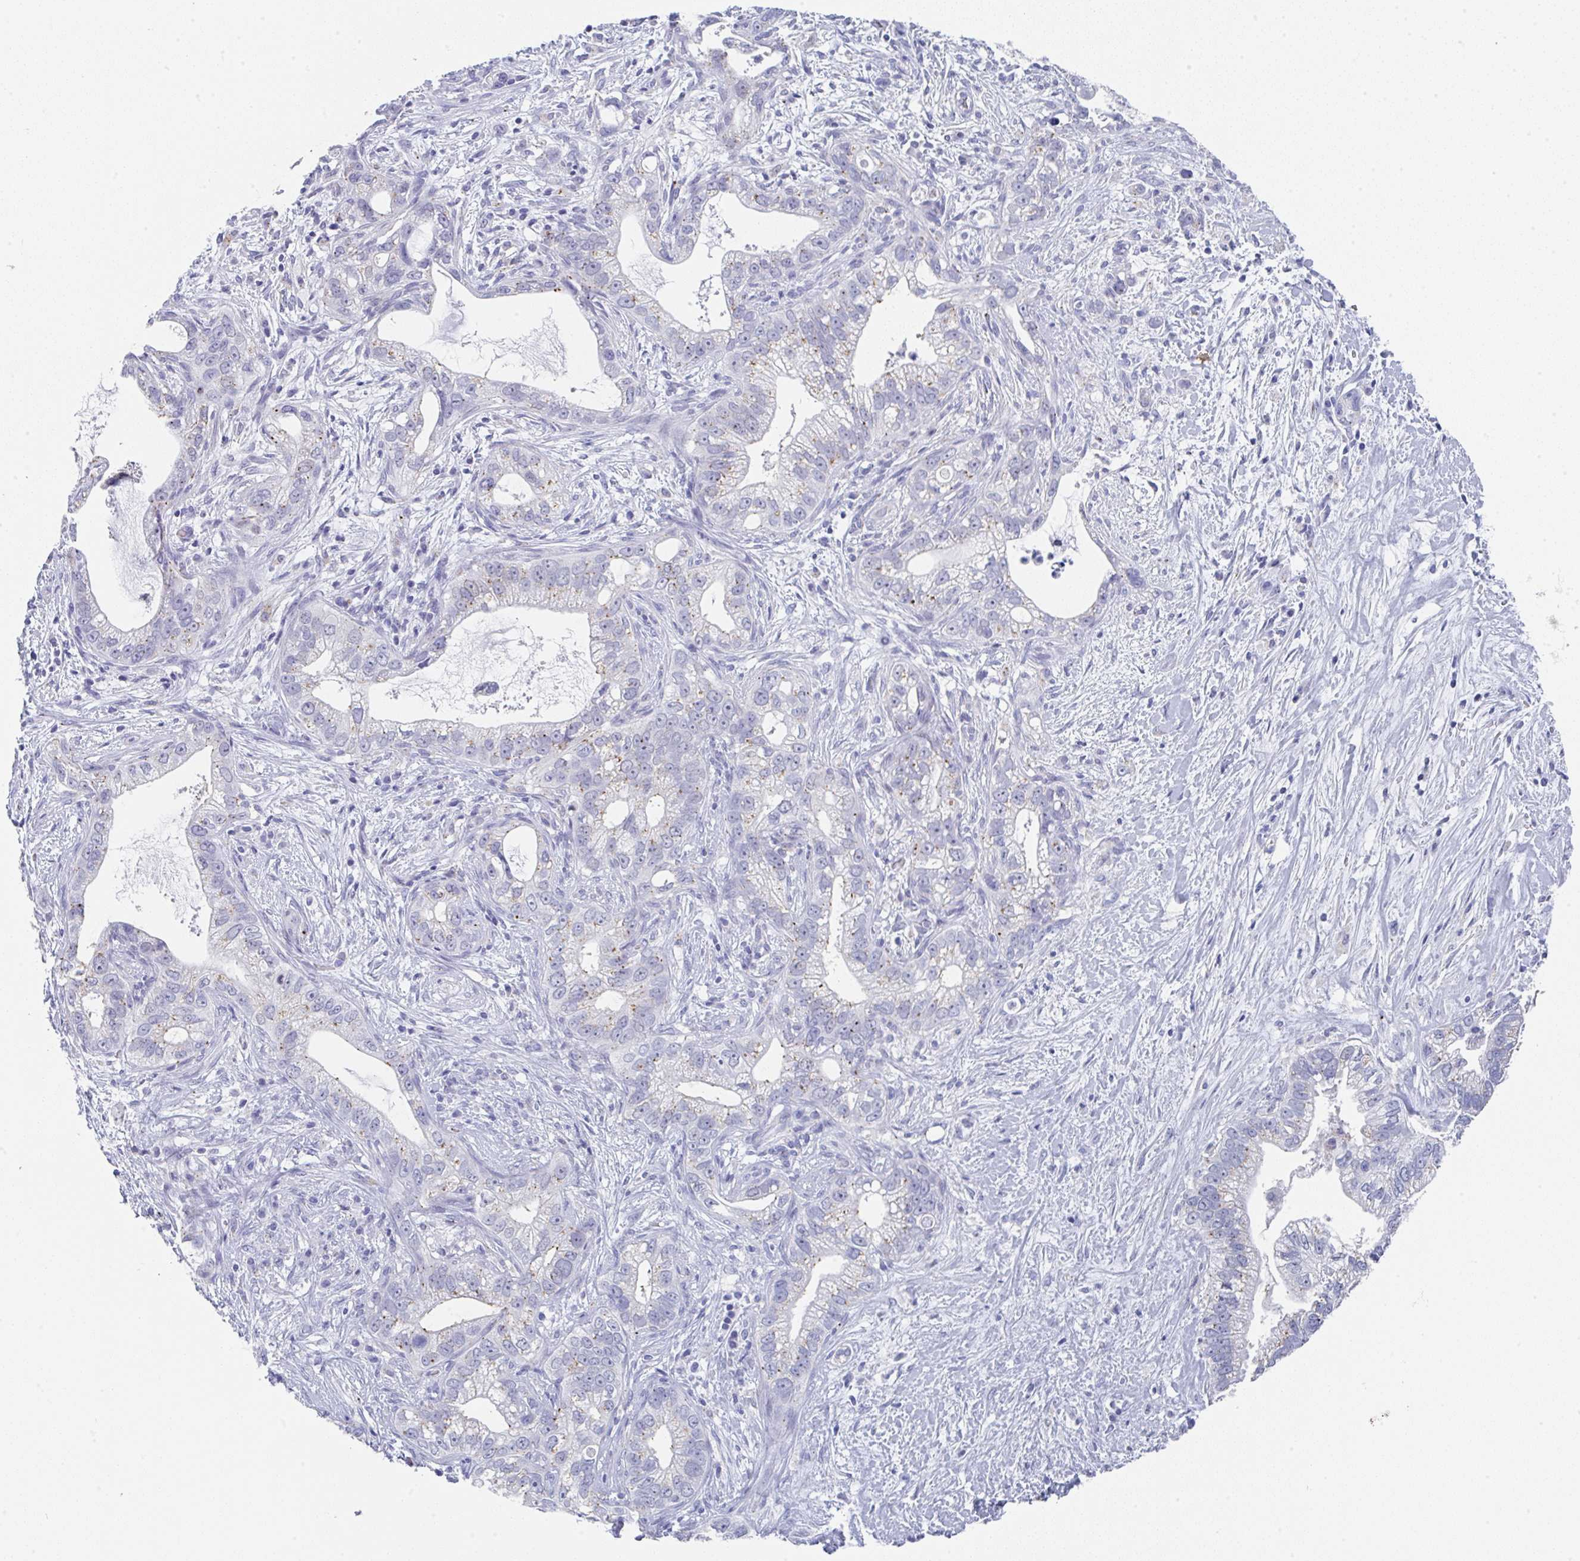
{"staining": {"intensity": "weak", "quantity": "25%-75%", "location": "cytoplasmic/membranous"}, "tissue": "pancreatic cancer", "cell_type": "Tumor cells", "image_type": "cancer", "snomed": [{"axis": "morphology", "description": "Adenocarcinoma, NOS"}, {"axis": "topography", "description": "Pancreas"}], "caption": "Pancreatic adenocarcinoma stained with DAB (3,3'-diaminobenzidine) immunohistochemistry (IHC) demonstrates low levels of weak cytoplasmic/membranous staining in approximately 25%-75% of tumor cells. (Stains: DAB (3,3'-diaminobenzidine) in brown, nuclei in blue, Microscopy: brightfield microscopy at high magnification).", "gene": "TNFRSF8", "patient": {"sex": "male", "age": 70}}